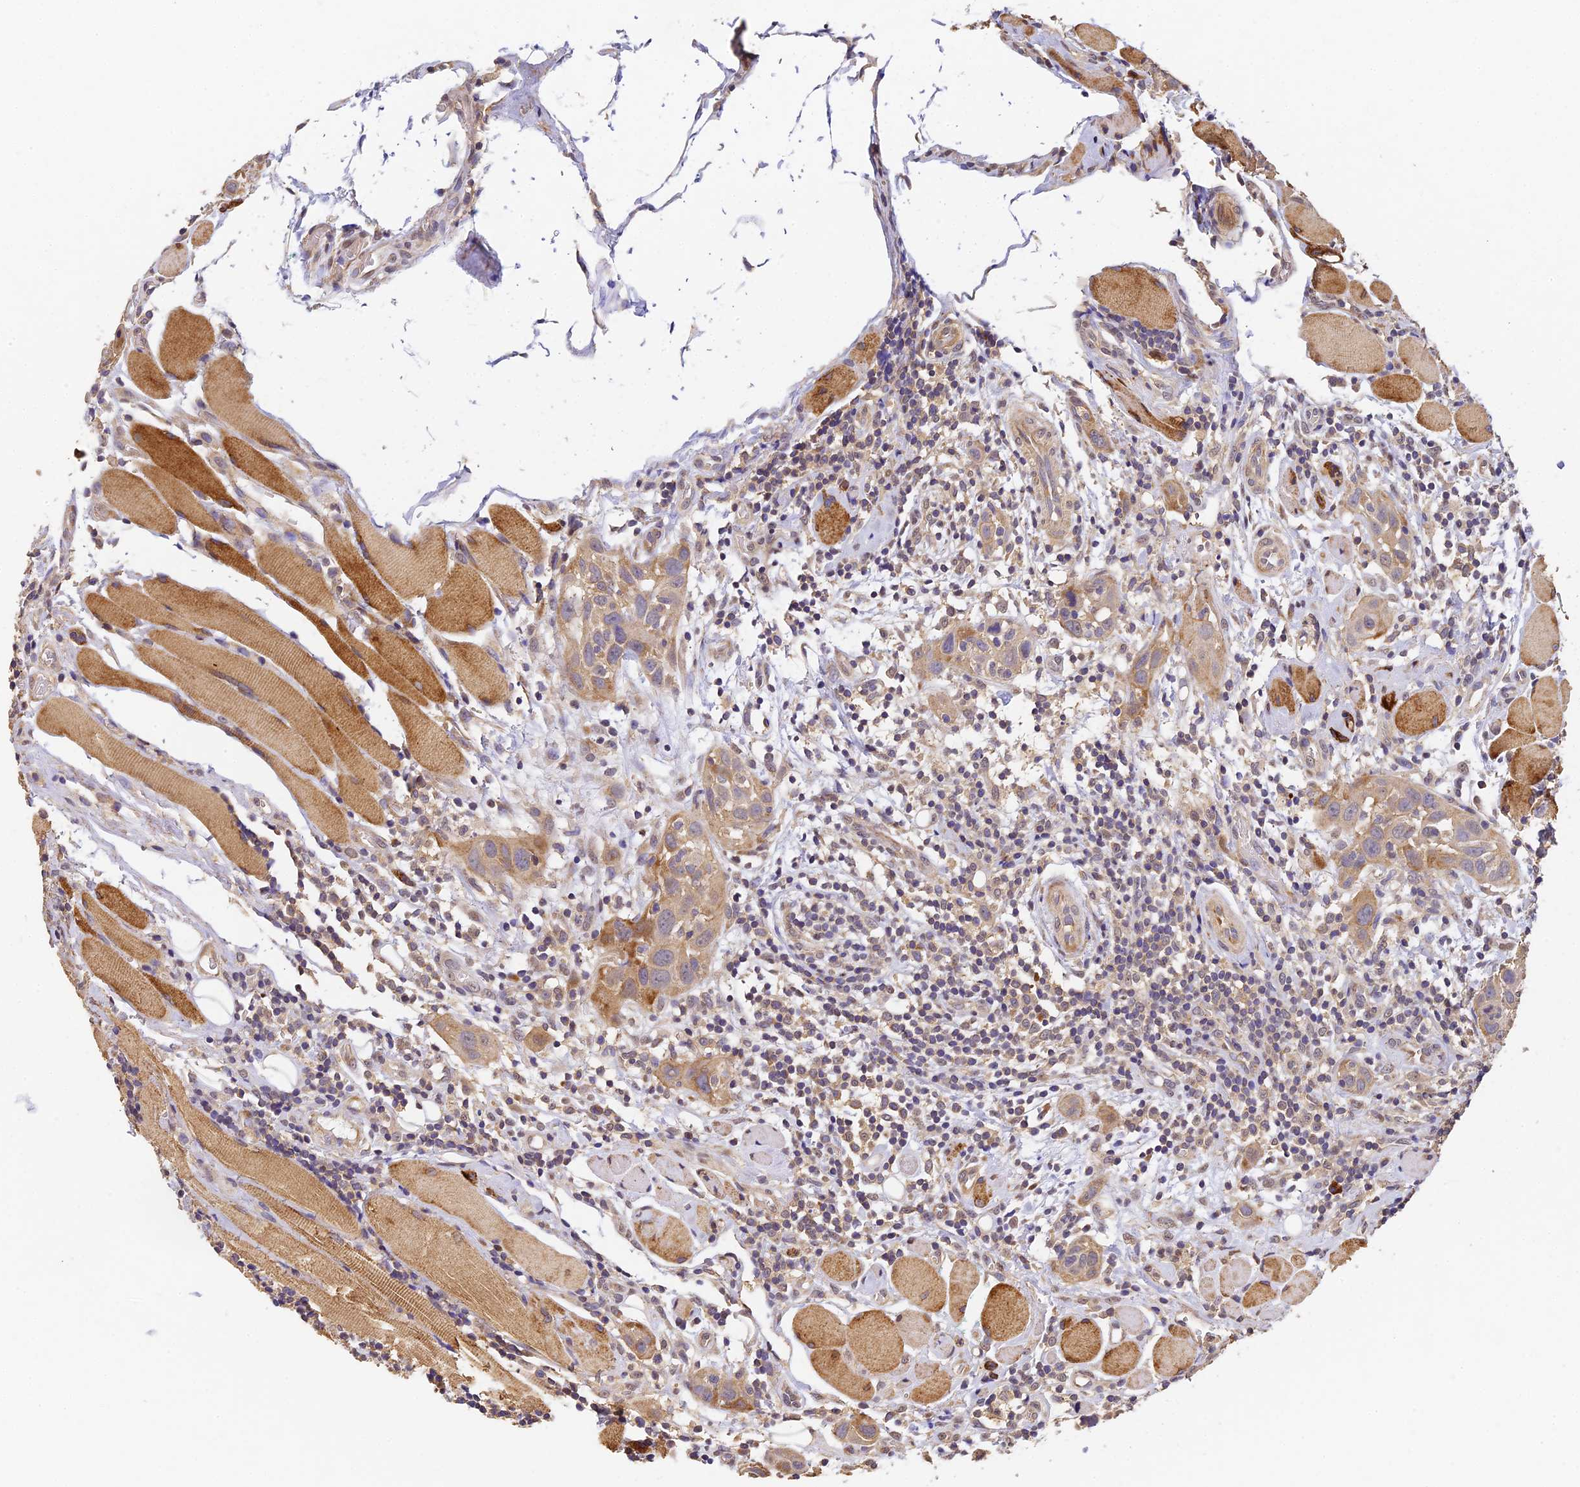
{"staining": {"intensity": "moderate", "quantity": "<25%", "location": "cytoplasmic/membranous"}, "tissue": "head and neck cancer", "cell_type": "Tumor cells", "image_type": "cancer", "snomed": [{"axis": "morphology", "description": "Squamous cell carcinoma, NOS"}, {"axis": "topography", "description": "Oral tissue"}, {"axis": "topography", "description": "Head-Neck"}], "caption": "The photomicrograph exhibits a brown stain indicating the presence of a protein in the cytoplasmic/membranous of tumor cells in head and neck cancer (squamous cell carcinoma).", "gene": "SLC11A1", "patient": {"sex": "female", "age": 50}}